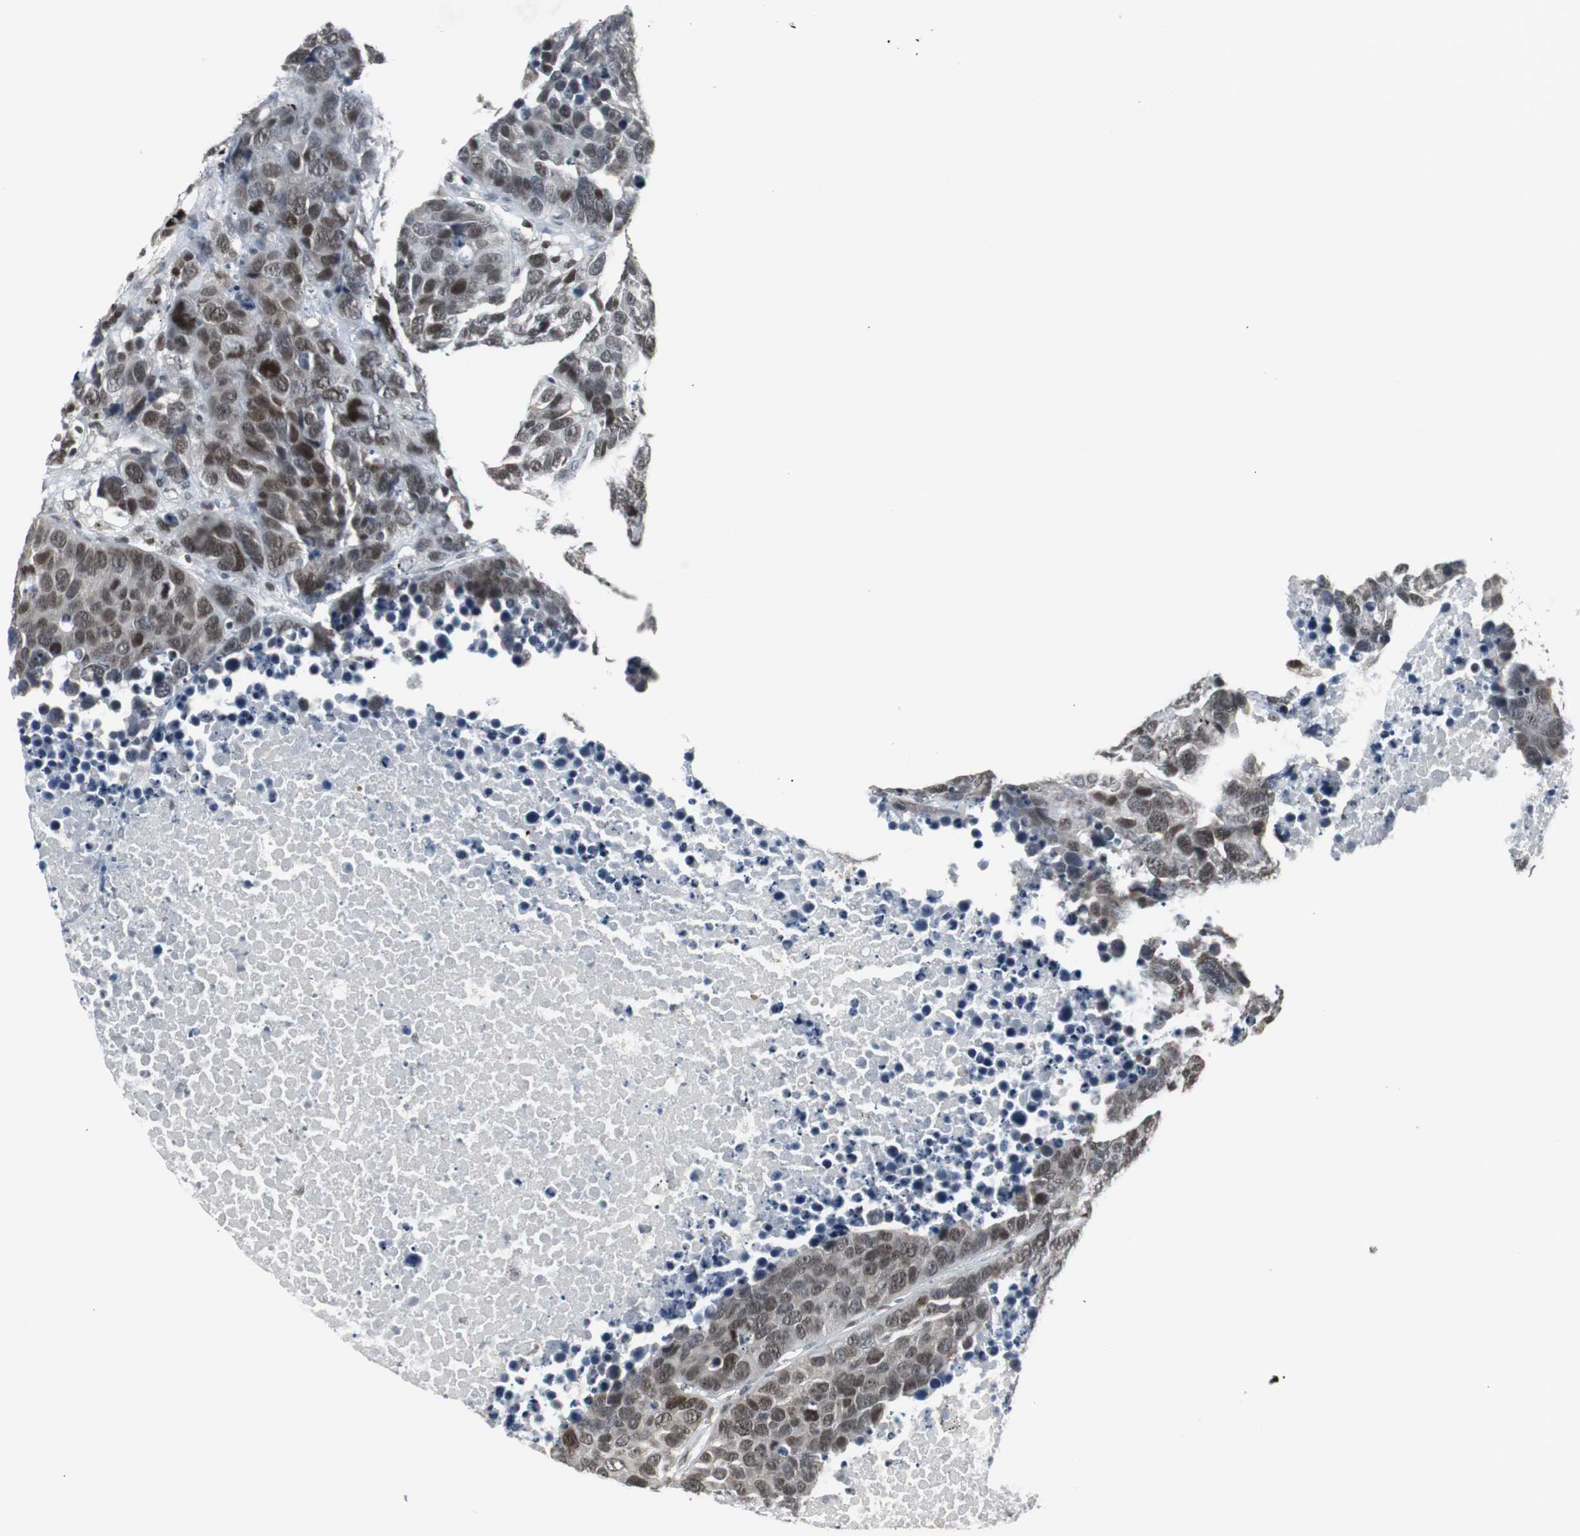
{"staining": {"intensity": "weak", "quantity": ">75%", "location": "nuclear"}, "tissue": "carcinoid", "cell_type": "Tumor cells", "image_type": "cancer", "snomed": [{"axis": "morphology", "description": "Carcinoid, malignant, NOS"}, {"axis": "topography", "description": "Lung"}], "caption": "A high-resolution histopathology image shows immunohistochemistry (IHC) staining of carcinoid, which shows weak nuclear staining in approximately >75% of tumor cells.", "gene": "MPG", "patient": {"sex": "male", "age": 60}}